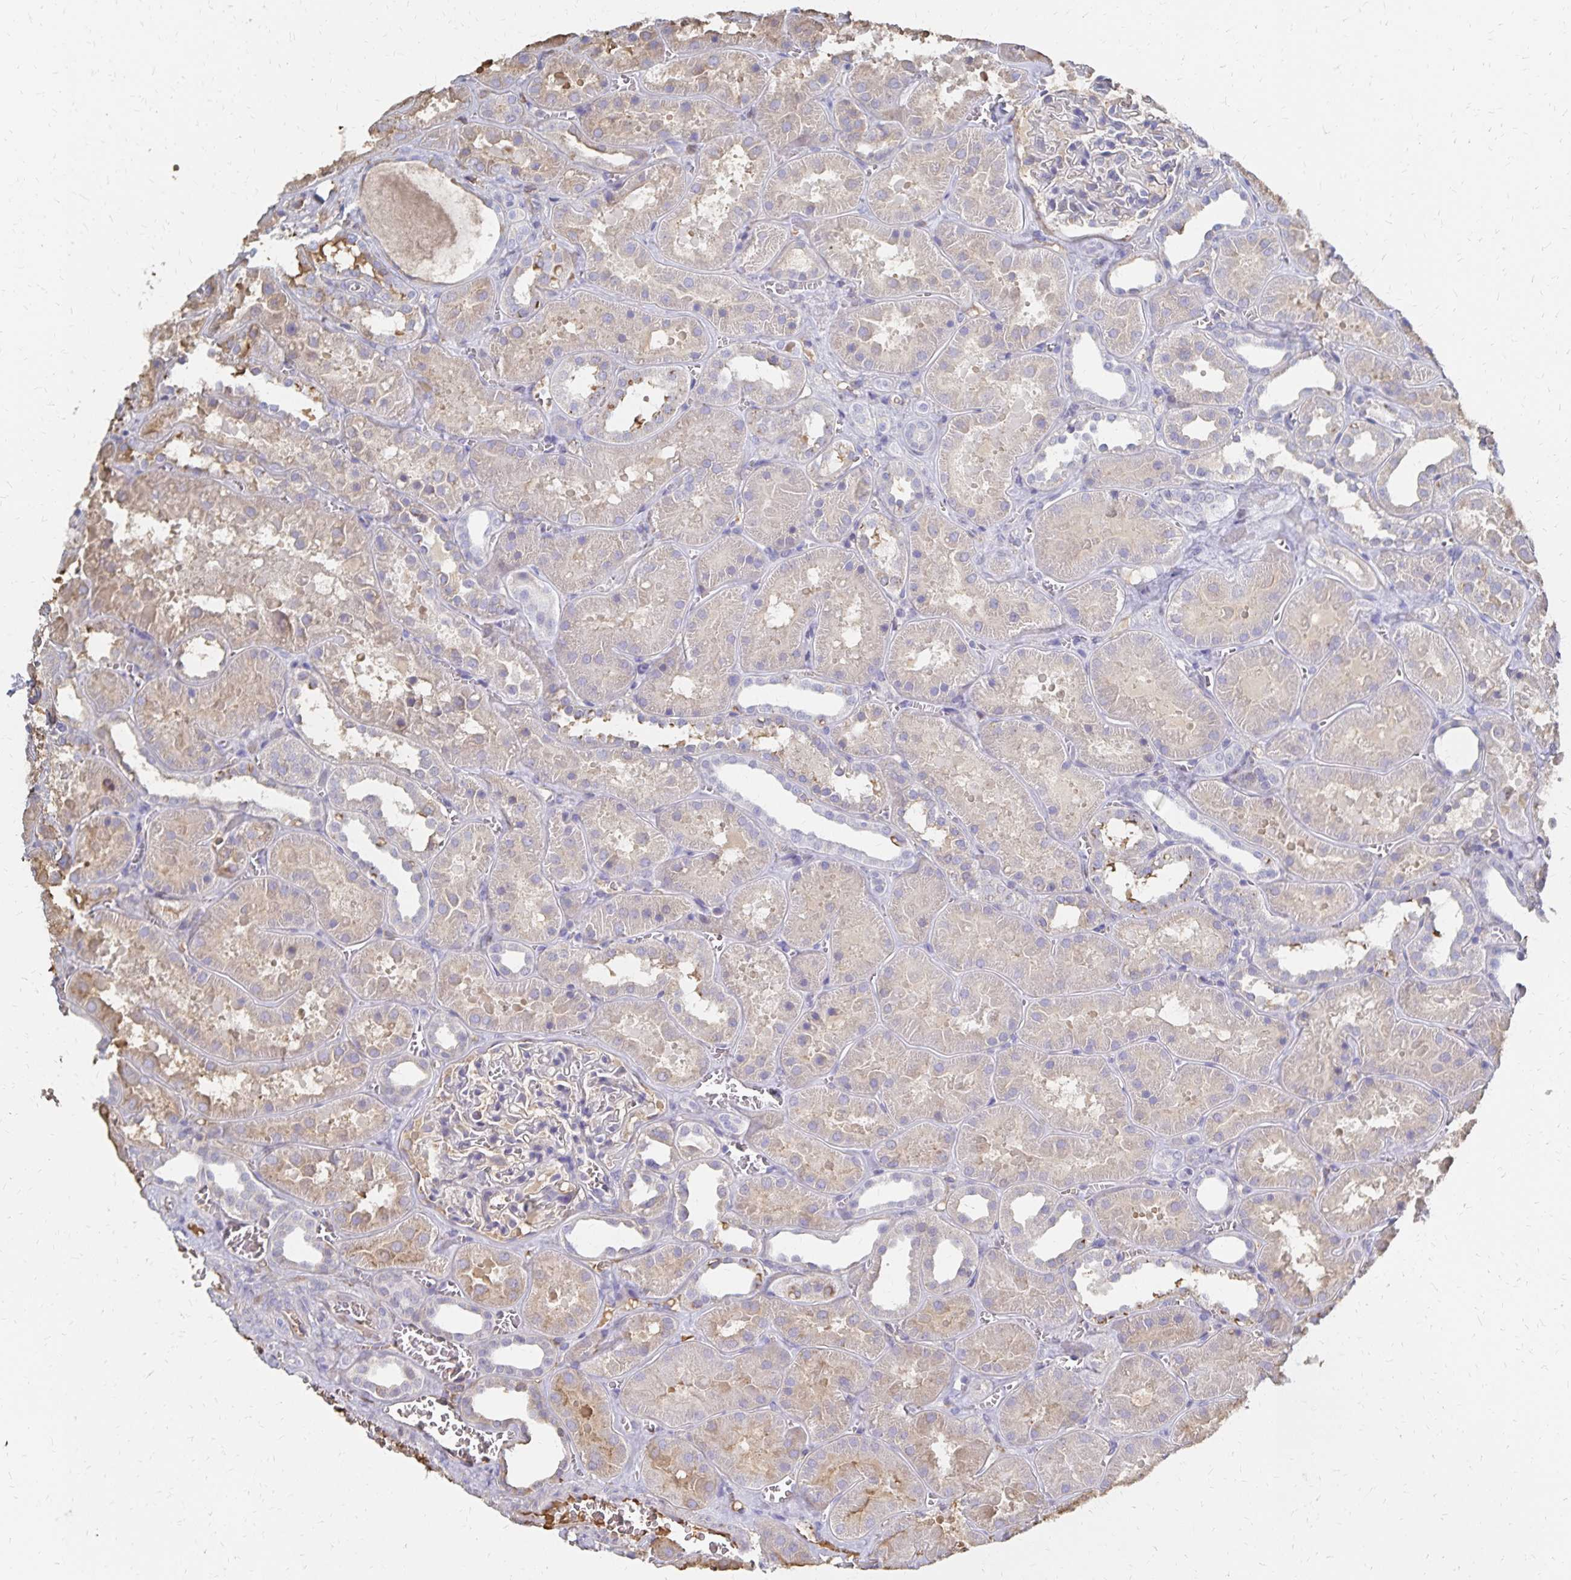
{"staining": {"intensity": "negative", "quantity": "none", "location": "none"}, "tissue": "kidney", "cell_type": "Cells in glomeruli", "image_type": "normal", "snomed": [{"axis": "morphology", "description": "Normal tissue, NOS"}, {"axis": "topography", "description": "Kidney"}], "caption": "Immunohistochemistry image of normal kidney: human kidney stained with DAB exhibits no significant protein positivity in cells in glomeruli.", "gene": "KISS1", "patient": {"sex": "female", "age": 41}}